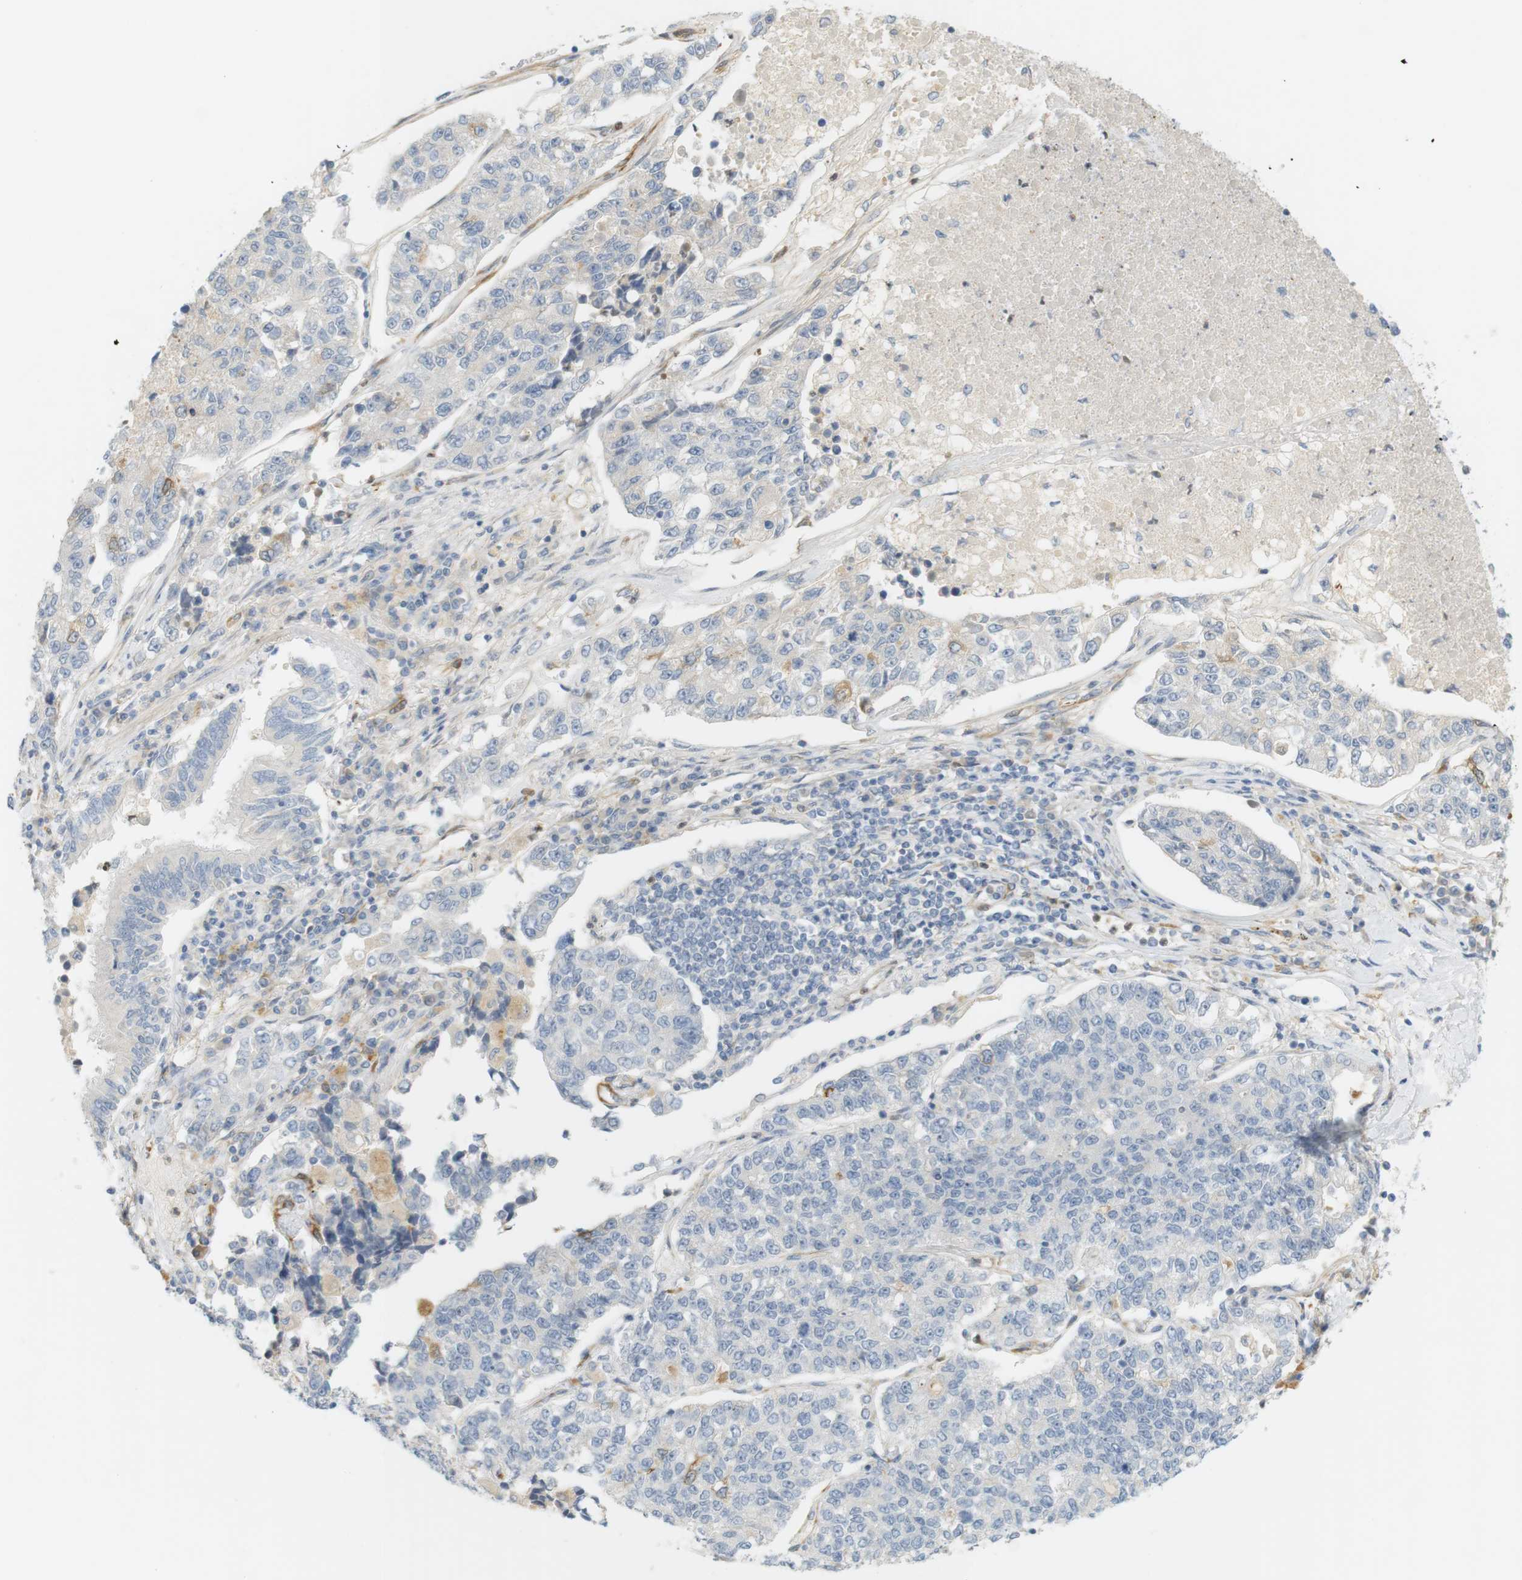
{"staining": {"intensity": "negative", "quantity": "none", "location": "none"}, "tissue": "lung cancer", "cell_type": "Tumor cells", "image_type": "cancer", "snomed": [{"axis": "morphology", "description": "Adenocarcinoma, NOS"}, {"axis": "topography", "description": "Lung"}], "caption": "There is no significant staining in tumor cells of lung cancer.", "gene": "PDE3A", "patient": {"sex": "male", "age": 49}}